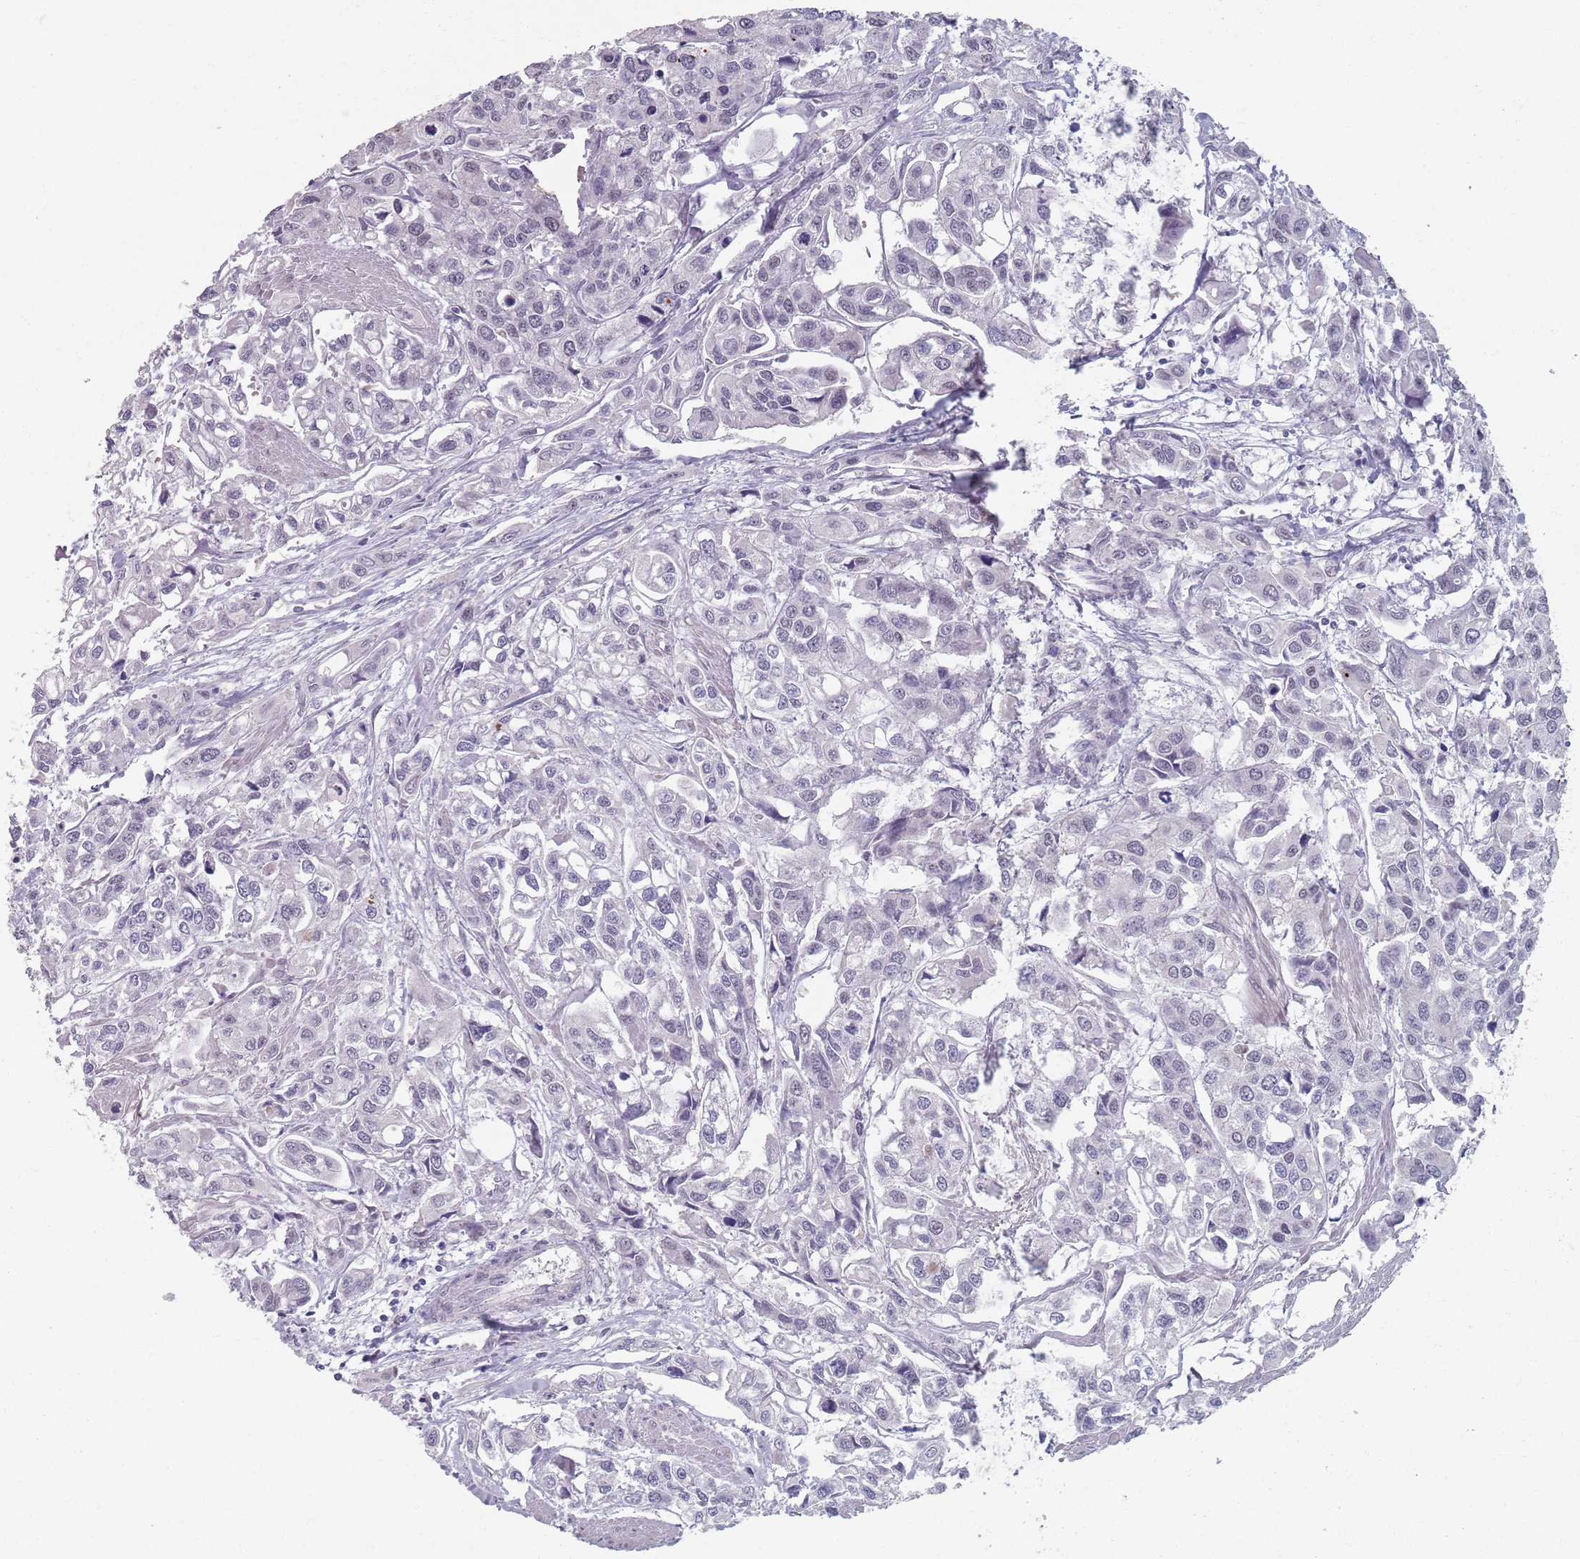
{"staining": {"intensity": "negative", "quantity": "none", "location": "none"}, "tissue": "urothelial cancer", "cell_type": "Tumor cells", "image_type": "cancer", "snomed": [{"axis": "morphology", "description": "Urothelial carcinoma, High grade"}, {"axis": "topography", "description": "Urinary bladder"}], "caption": "Protein analysis of urothelial cancer reveals no significant positivity in tumor cells. (DAB immunohistochemistry (IHC) with hematoxylin counter stain).", "gene": "SAMD1", "patient": {"sex": "male", "age": 67}}